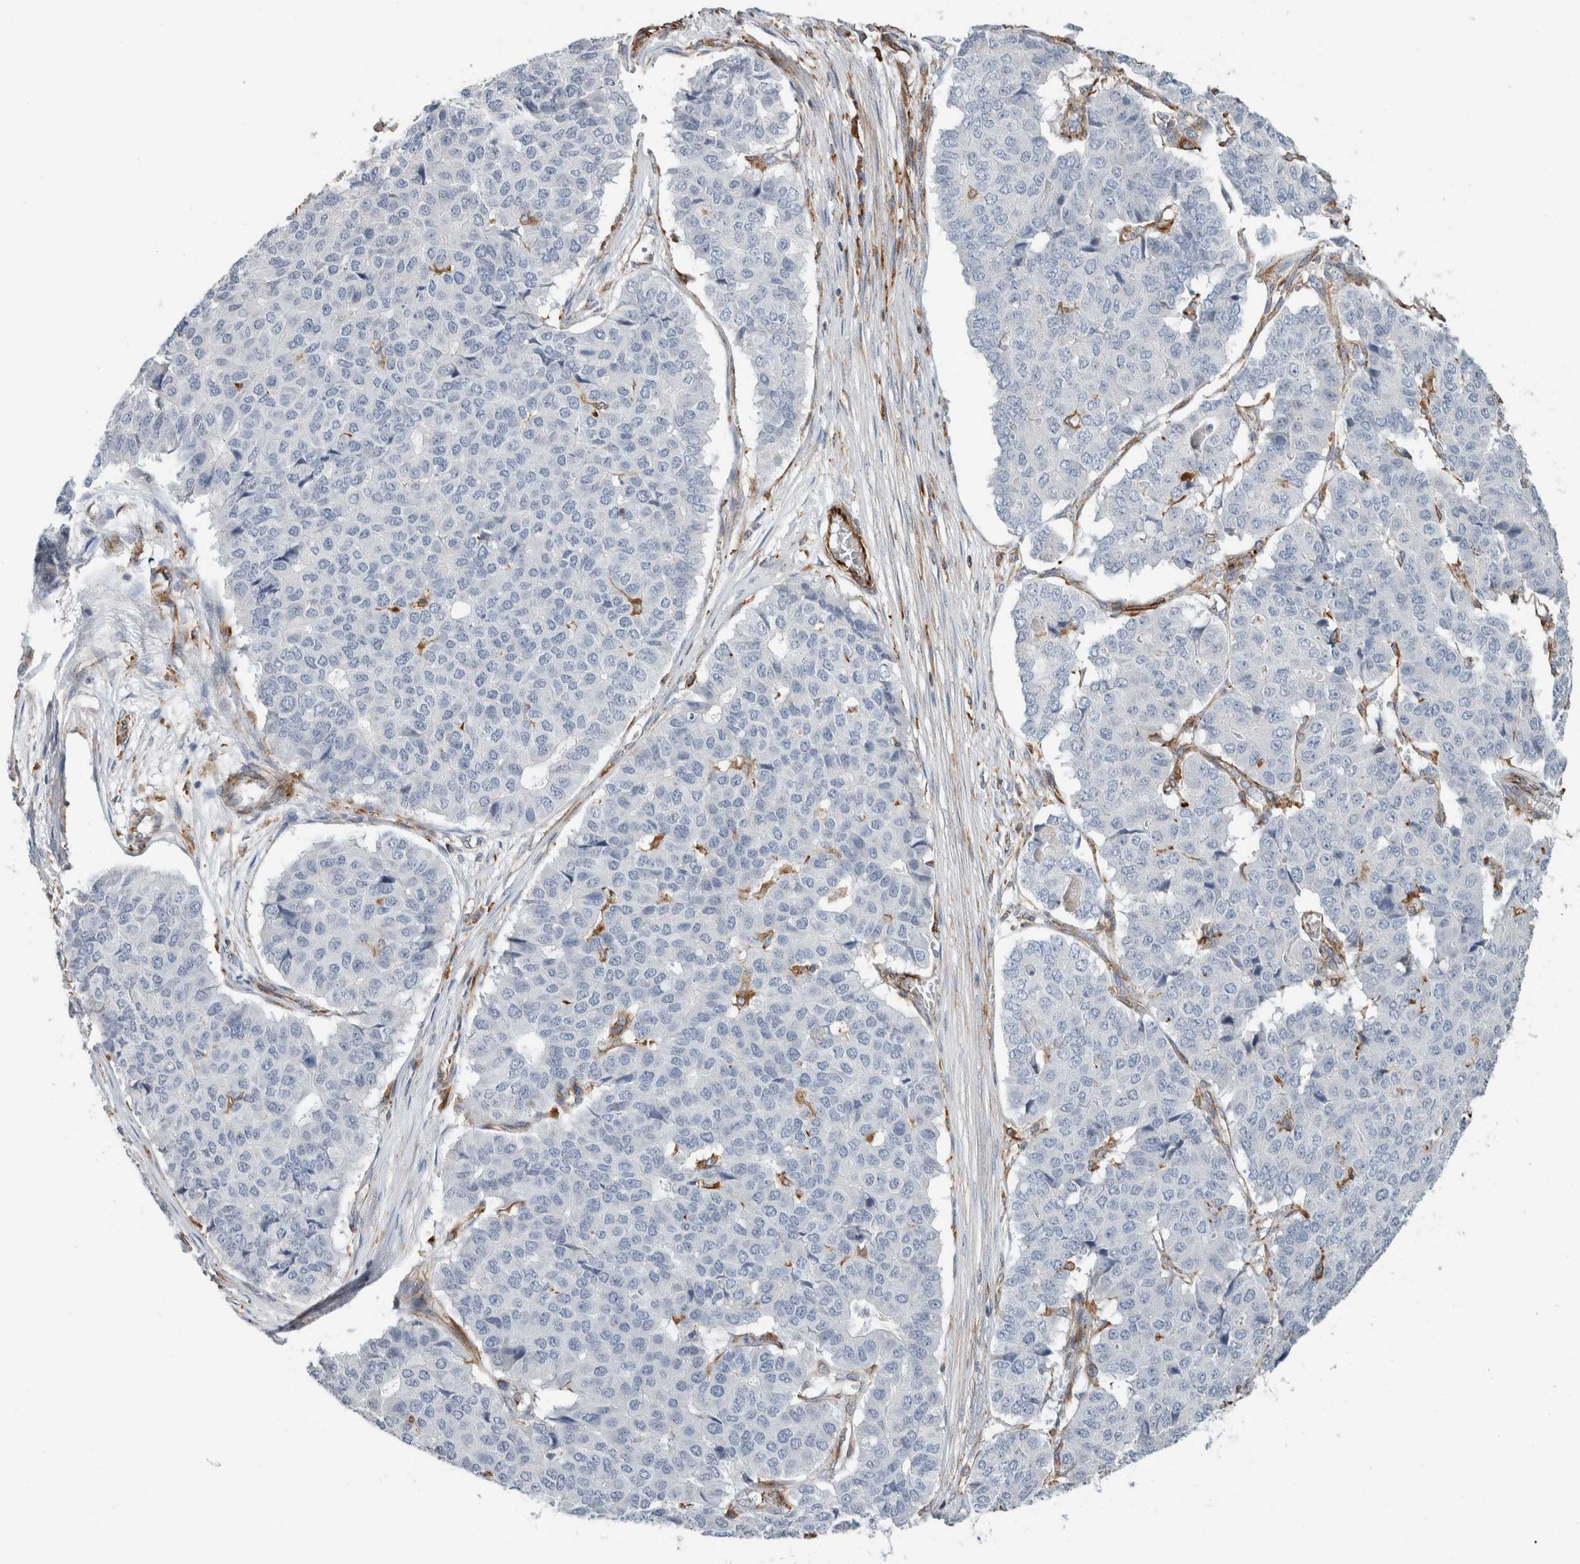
{"staining": {"intensity": "negative", "quantity": "none", "location": "none"}, "tissue": "pancreatic cancer", "cell_type": "Tumor cells", "image_type": "cancer", "snomed": [{"axis": "morphology", "description": "Adenocarcinoma, NOS"}, {"axis": "topography", "description": "Pancreas"}], "caption": "Human pancreatic cancer stained for a protein using immunohistochemistry demonstrates no positivity in tumor cells.", "gene": "LY86", "patient": {"sex": "male", "age": 50}}